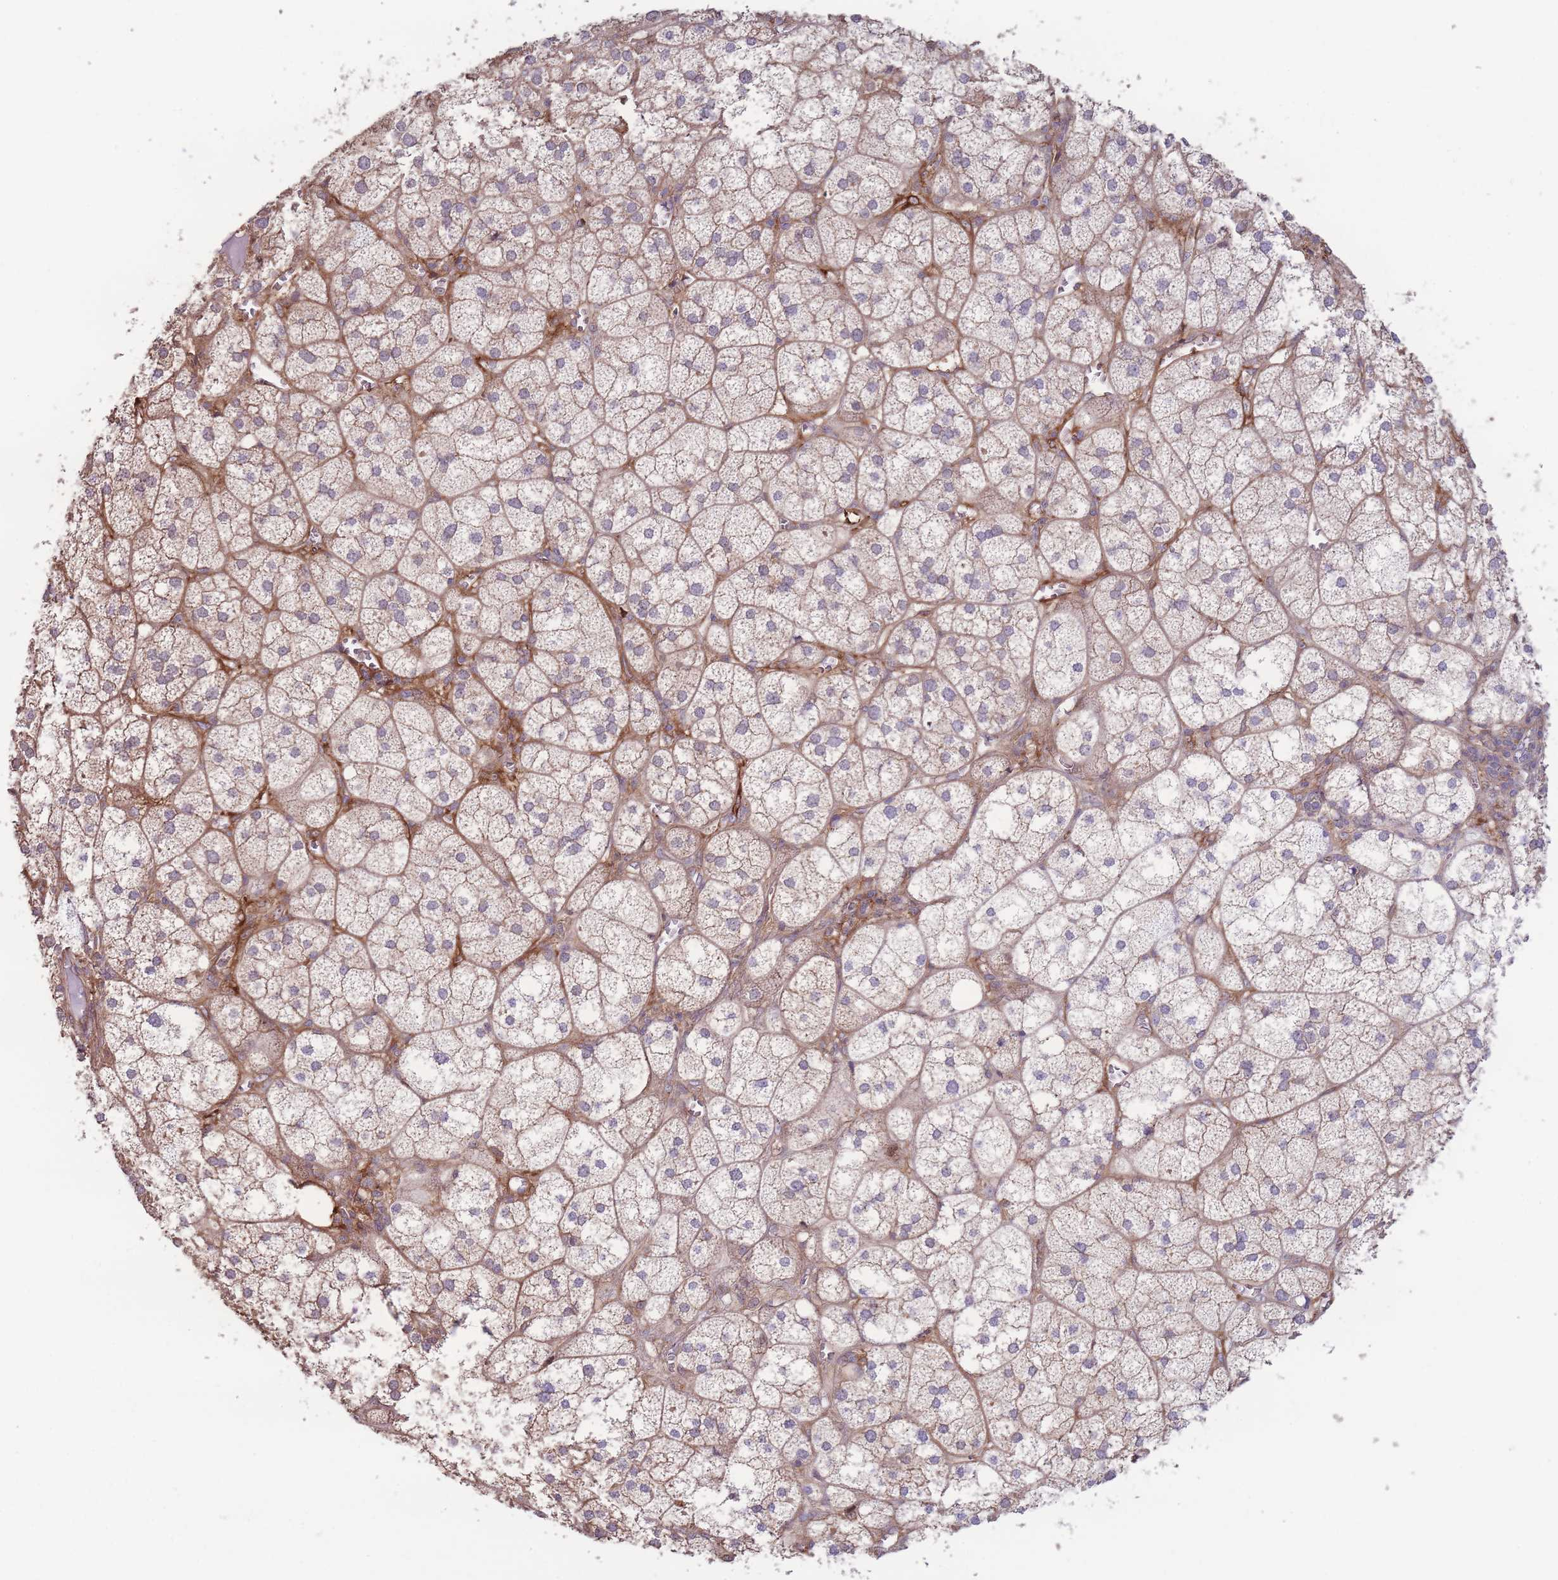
{"staining": {"intensity": "weak", "quantity": ">75%", "location": "cytoplasmic/membranous"}, "tissue": "adrenal gland", "cell_type": "Glandular cells", "image_type": "normal", "snomed": [{"axis": "morphology", "description": "Normal tissue, NOS"}, {"axis": "topography", "description": "Adrenal gland"}], "caption": "Brown immunohistochemical staining in benign human adrenal gland displays weak cytoplasmic/membranous staining in approximately >75% of glandular cells.", "gene": "STEAP3", "patient": {"sex": "female", "age": 61}}